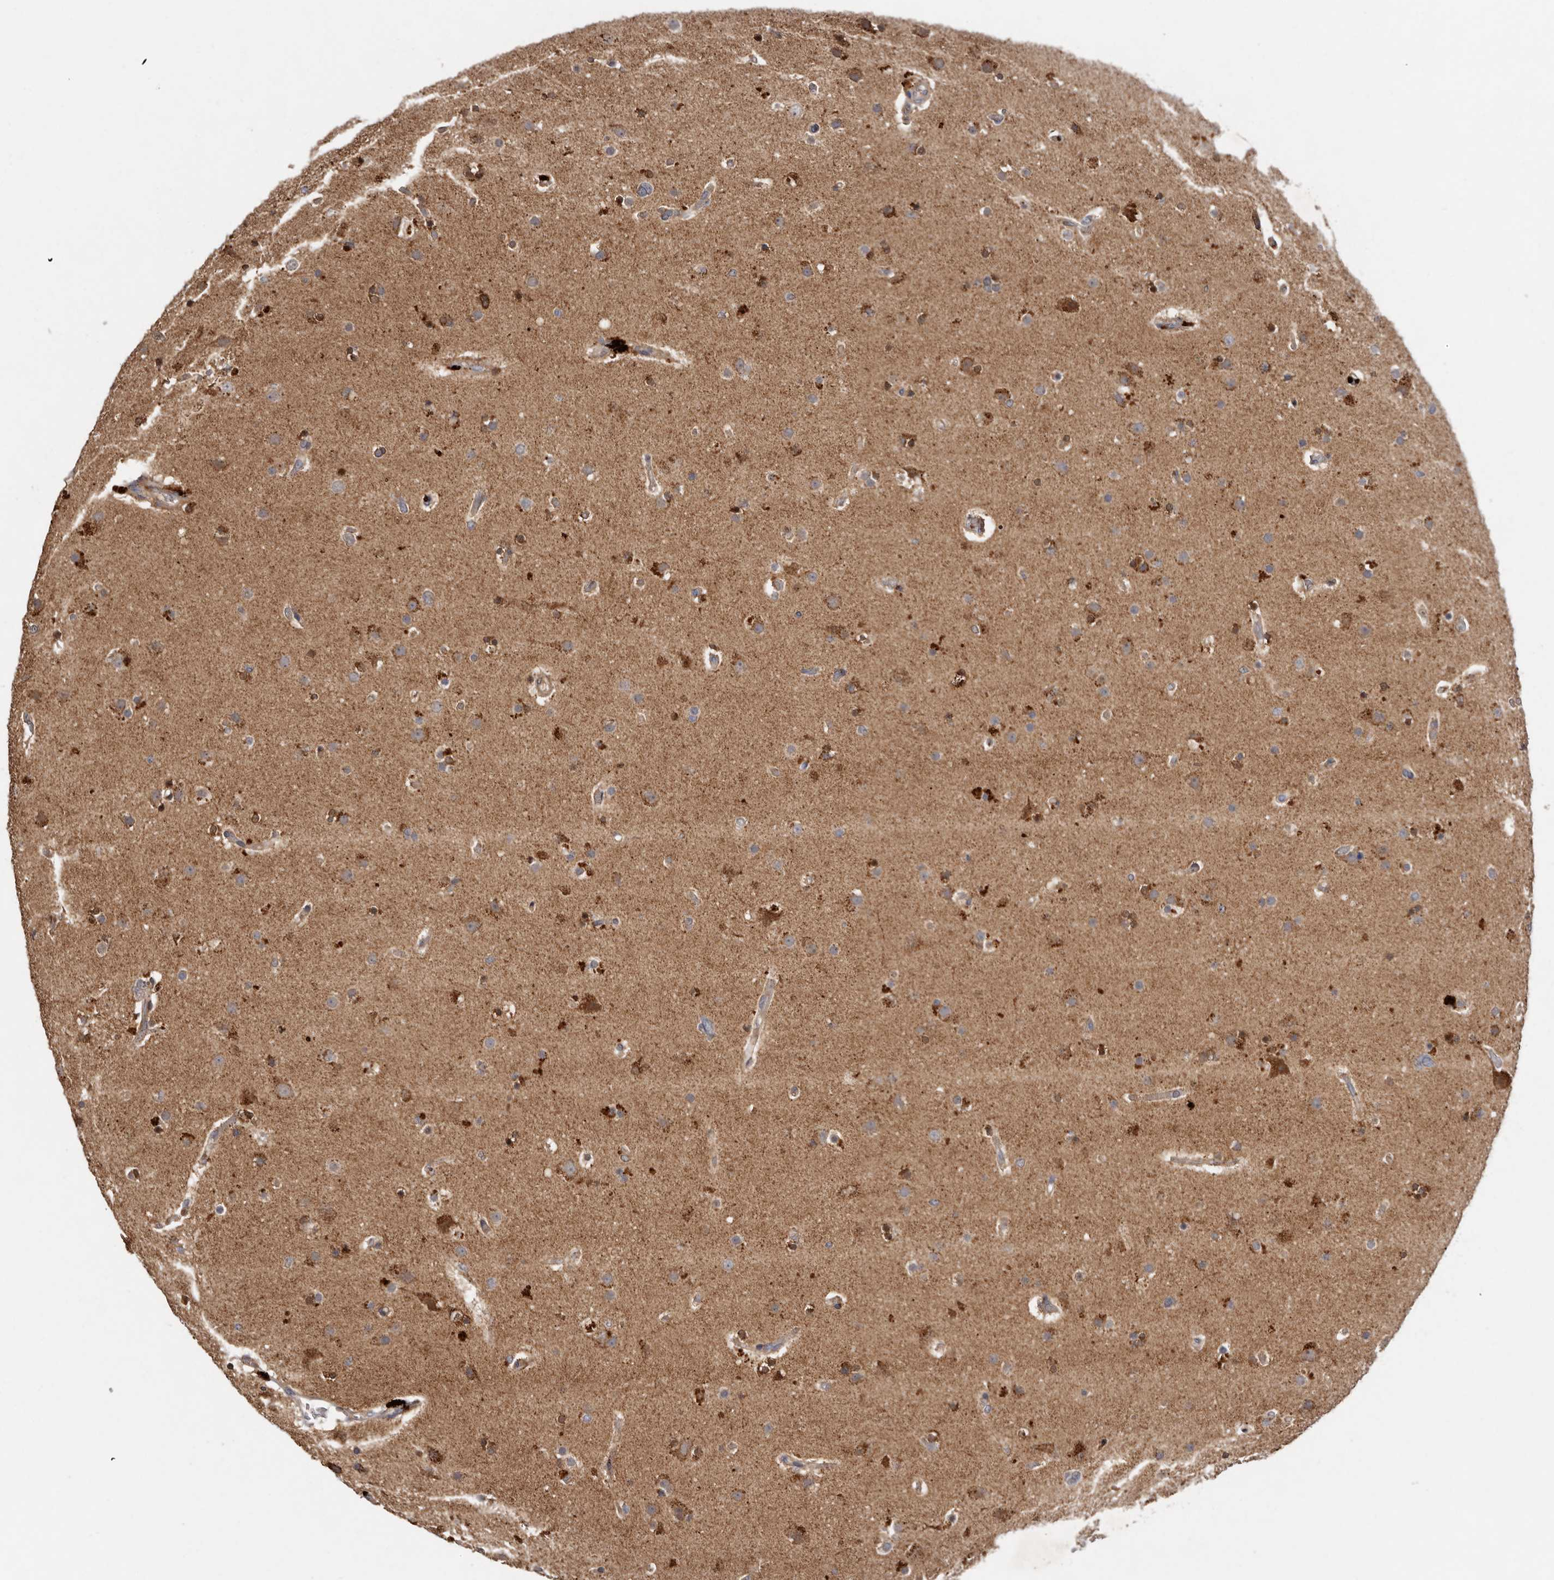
{"staining": {"intensity": "moderate", "quantity": "25%-75%", "location": "cytoplasmic/membranous"}, "tissue": "glioma", "cell_type": "Tumor cells", "image_type": "cancer", "snomed": [{"axis": "morphology", "description": "Glioma, malignant, High grade"}, {"axis": "topography", "description": "Cerebral cortex"}], "caption": "This is a micrograph of immunohistochemistry (IHC) staining of glioma, which shows moderate expression in the cytoplasmic/membranous of tumor cells.", "gene": "GOT1L1", "patient": {"sex": "female", "age": 36}}